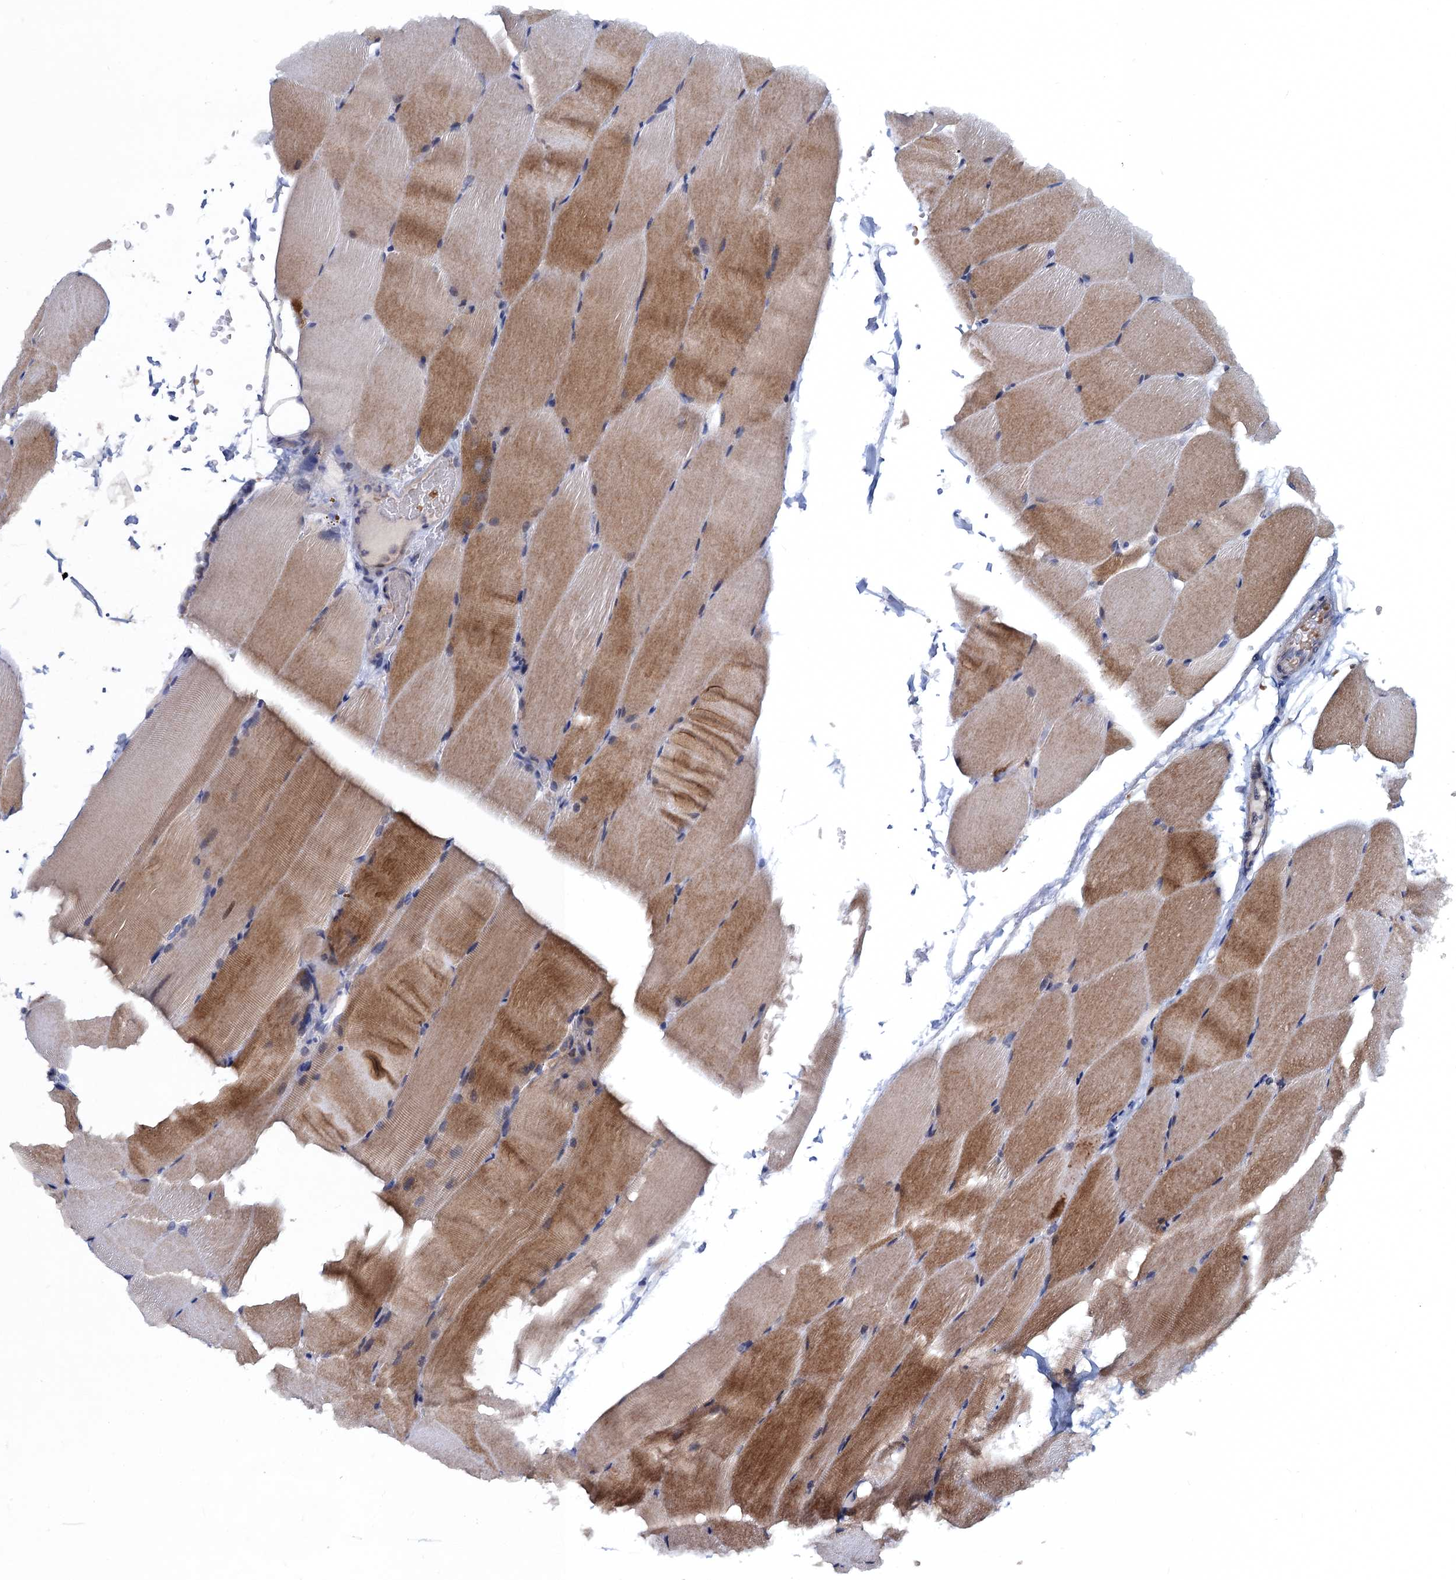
{"staining": {"intensity": "moderate", "quantity": "25%-75%", "location": "cytoplasmic/membranous"}, "tissue": "skeletal muscle", "cell_type": "Myocytes", "image_type": "normal", "snomed": [{"axis": "morphology", "description": "Normal tissue, NOS"}, {"axis": "topography", "description": "Skeletal muscle"}, {"axis": "topography", "description": "Parathyroid gland"}], "caption": "A photomicrograph of human skeletal muscle stained for a protein displays moderate cytoplasmic/membranous brown staining in myocytes. The staining is performed using DAB brown chromogen to label protein expression. The nuclei are counter-stained blue using hematoxylin.", "gene": "ATOSA", "patient": {"sex": "female", "age": 37}}